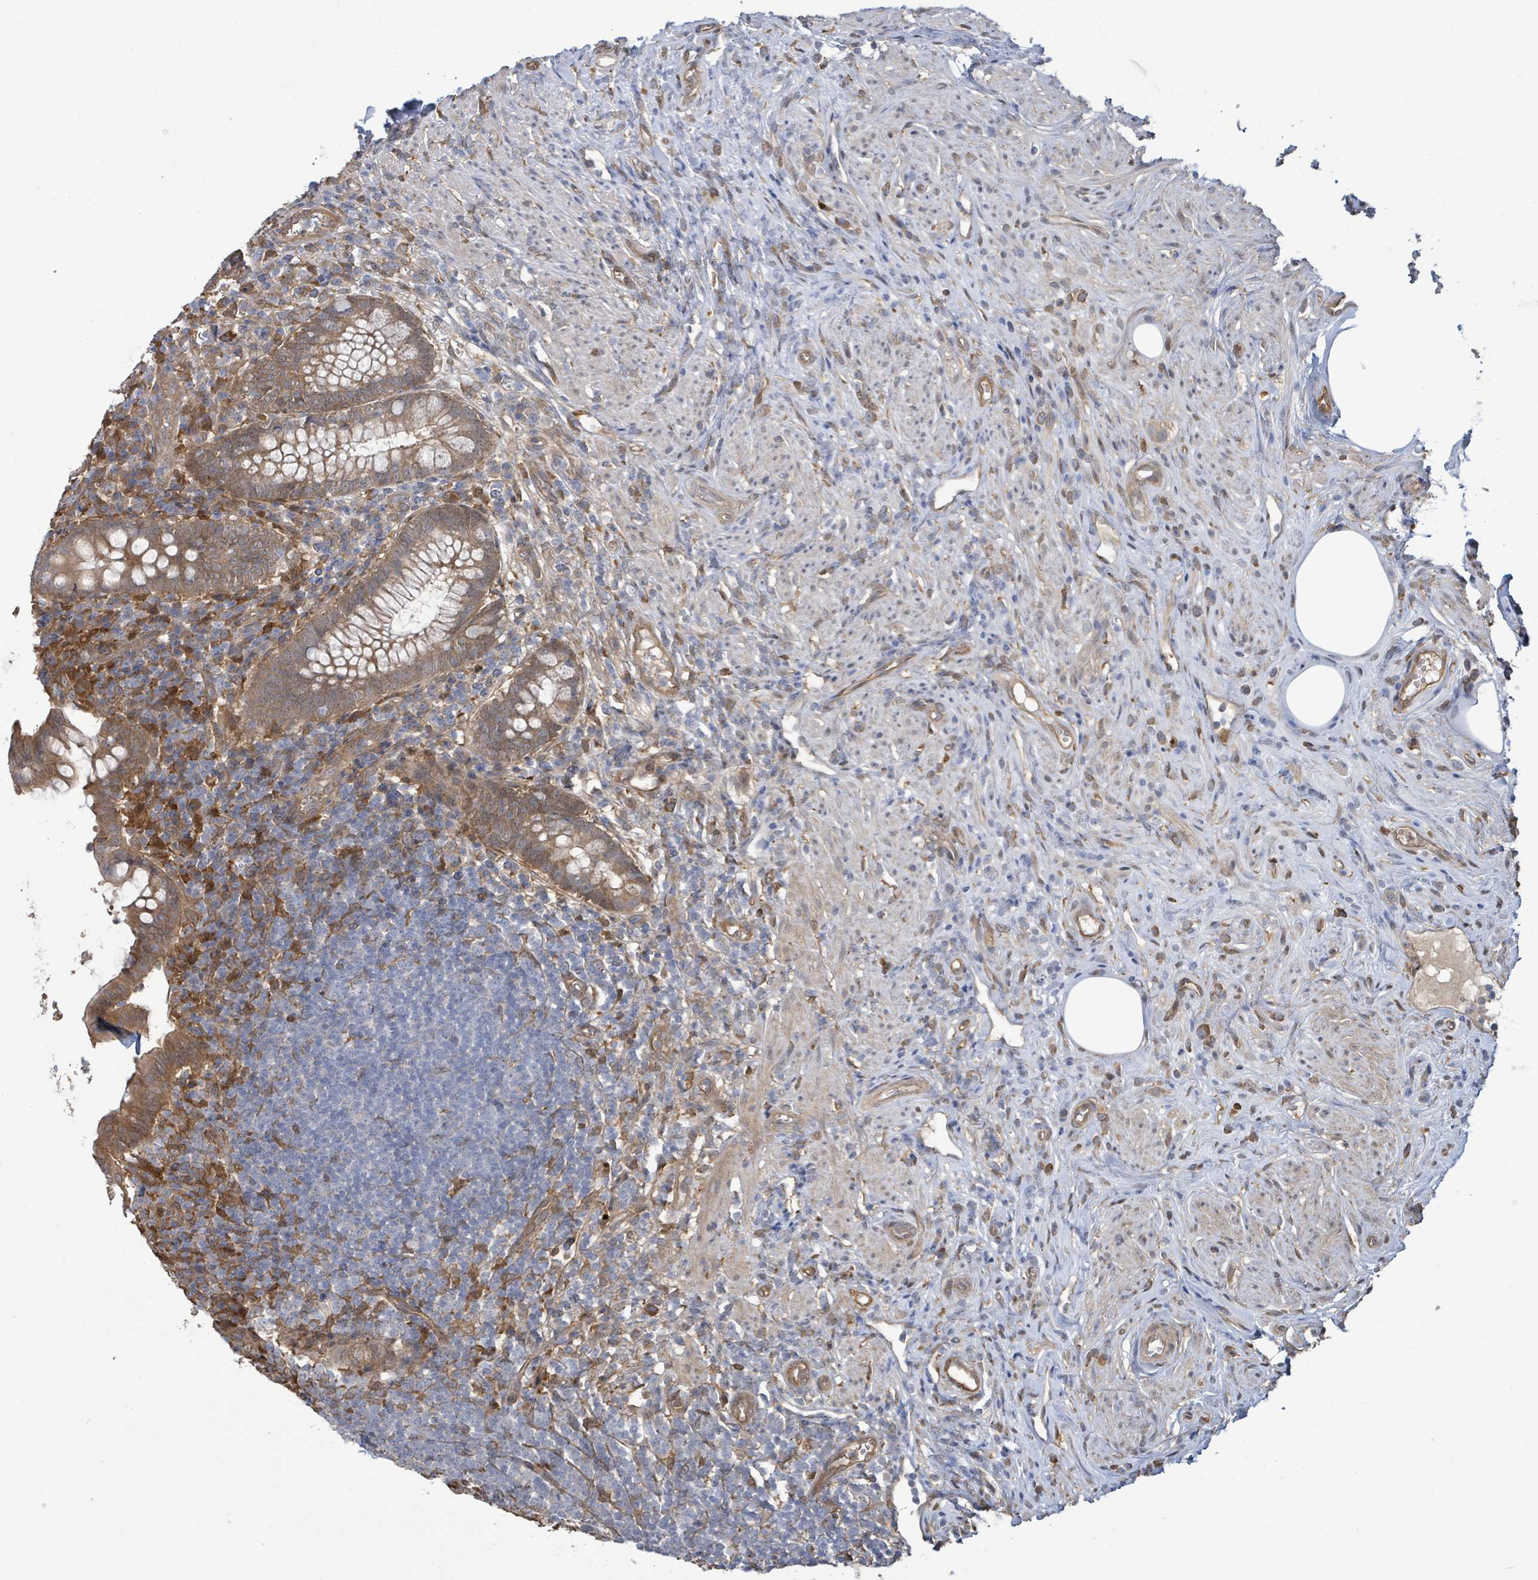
{"staining": {"intensity": "moderate", "quantity": ">75%", "location": "cytoplasmic/membranous"}, "tissue": "appendix", "cell_type": "Glandular cells", "image_type": "normal", "snomed": [{"axis": "morphology", "description": "Normal tissue, NOS"}, {"axis": "topography", "description": "Appendix"}], "caption": "Immunohistochemistry image of unremarkable appendix: human appendix stained using immunohistochemistry (IHC) shows medium levels of moderate protein expression localized specifically in the cytoplasmic/membranous of glandular cells, appearing as a cytoplasmic/membranous brown color.", "gene": "ARPIN", "patient": {"sex": "female", "age": 56}}